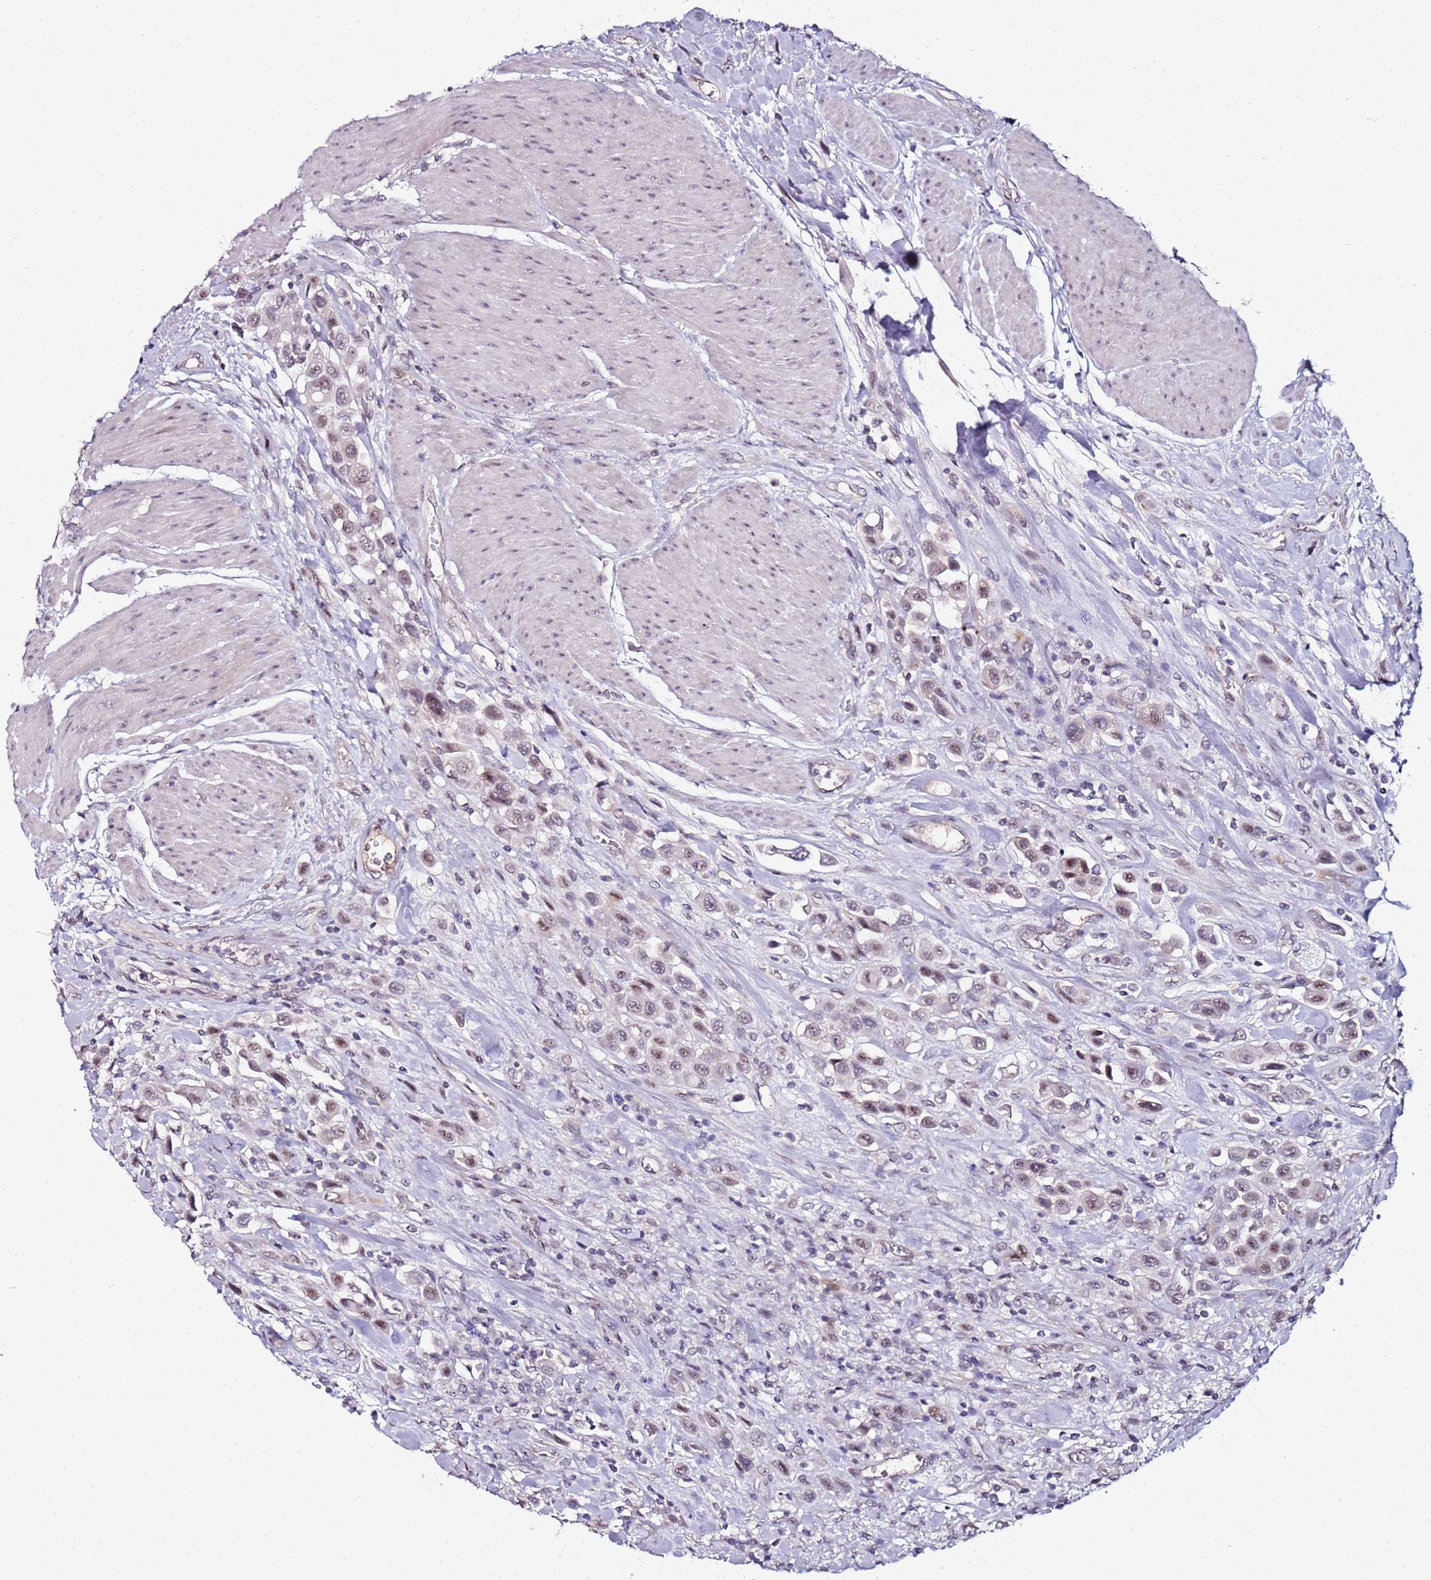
{"staining": {"intensity": "moderate", "quantity": "25%-75%", "location": "nuclear"}, "tissue": "urothelial cancer", "cell_type": "Tumor cells", "image_type": "cancer", "snomed": [{"axis": "morphology", "description": "Urothelial carcinoma, High grade"}, {"axis": "topography", "description": "Urinary bladder"}], "caption": "Urothelial cancer tissue shows moderate nuclear staining in about 25%-75% of tumor cells, visualized by immunohistochemistry. (DAB (3,3'-diaminobenzidine) IHC with brightfield microscopy, high magnification).", "gene": "DUSP28", "patient": {"sex": "male", "age": 50}}